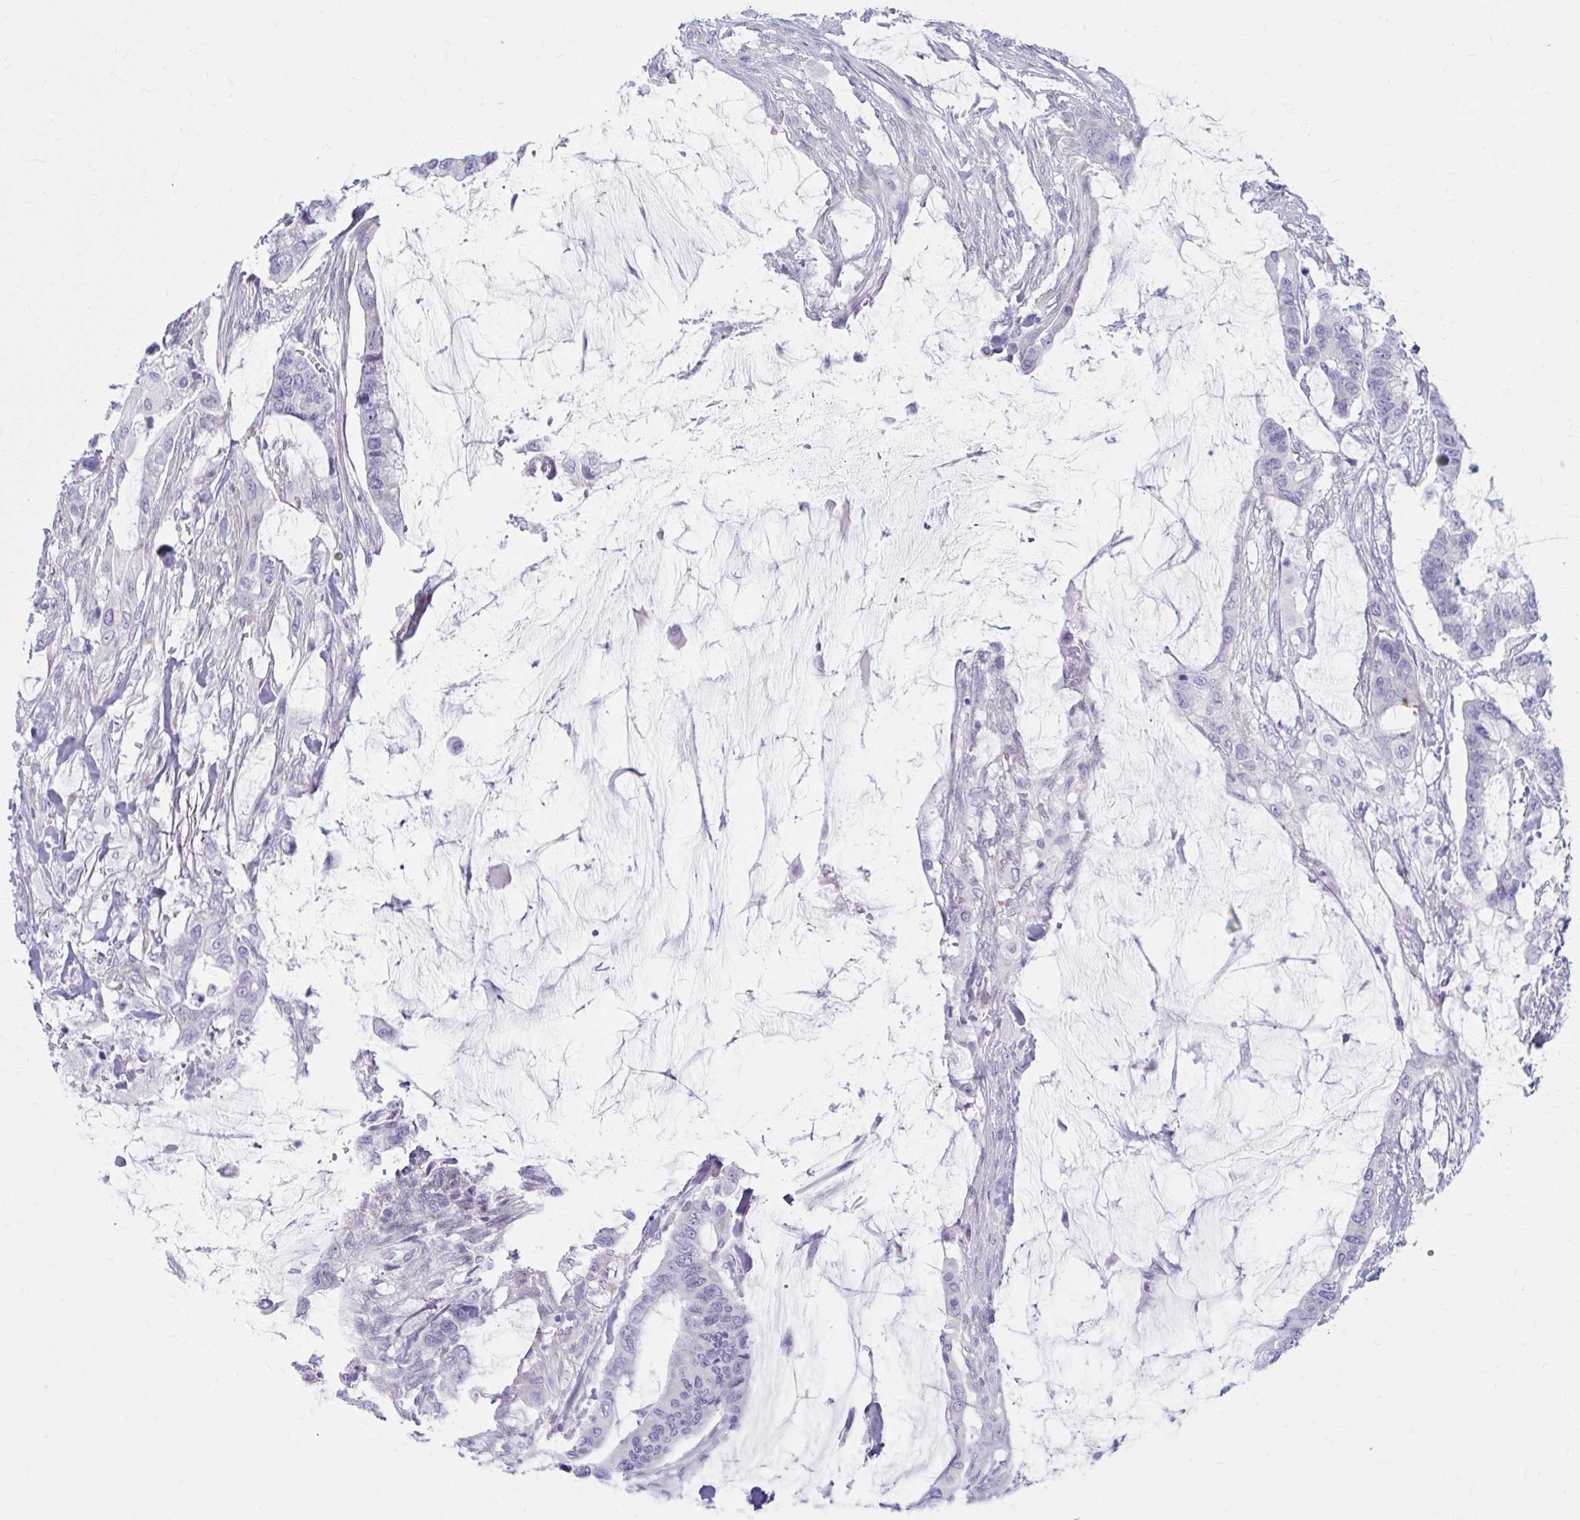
{"staining": {"intensity": "negative", "quantity": "none", "location": "none"}, "tissue": "colorectal cancer", "cell_type": "Tumor cells", "image_type": "cancer", "snomed": [{"axis": "morphology", "description": "Adenocarcinoma, NOS"}, {"axis": "topography", "description": "Rectum"}], "caption": "Micrograph shows no protein expression in tumor cells of colorectal cancer (adenocarcinoma) tissue.", "gene": "PRKRA", "patient": {"sex": "female", "age": 59}}